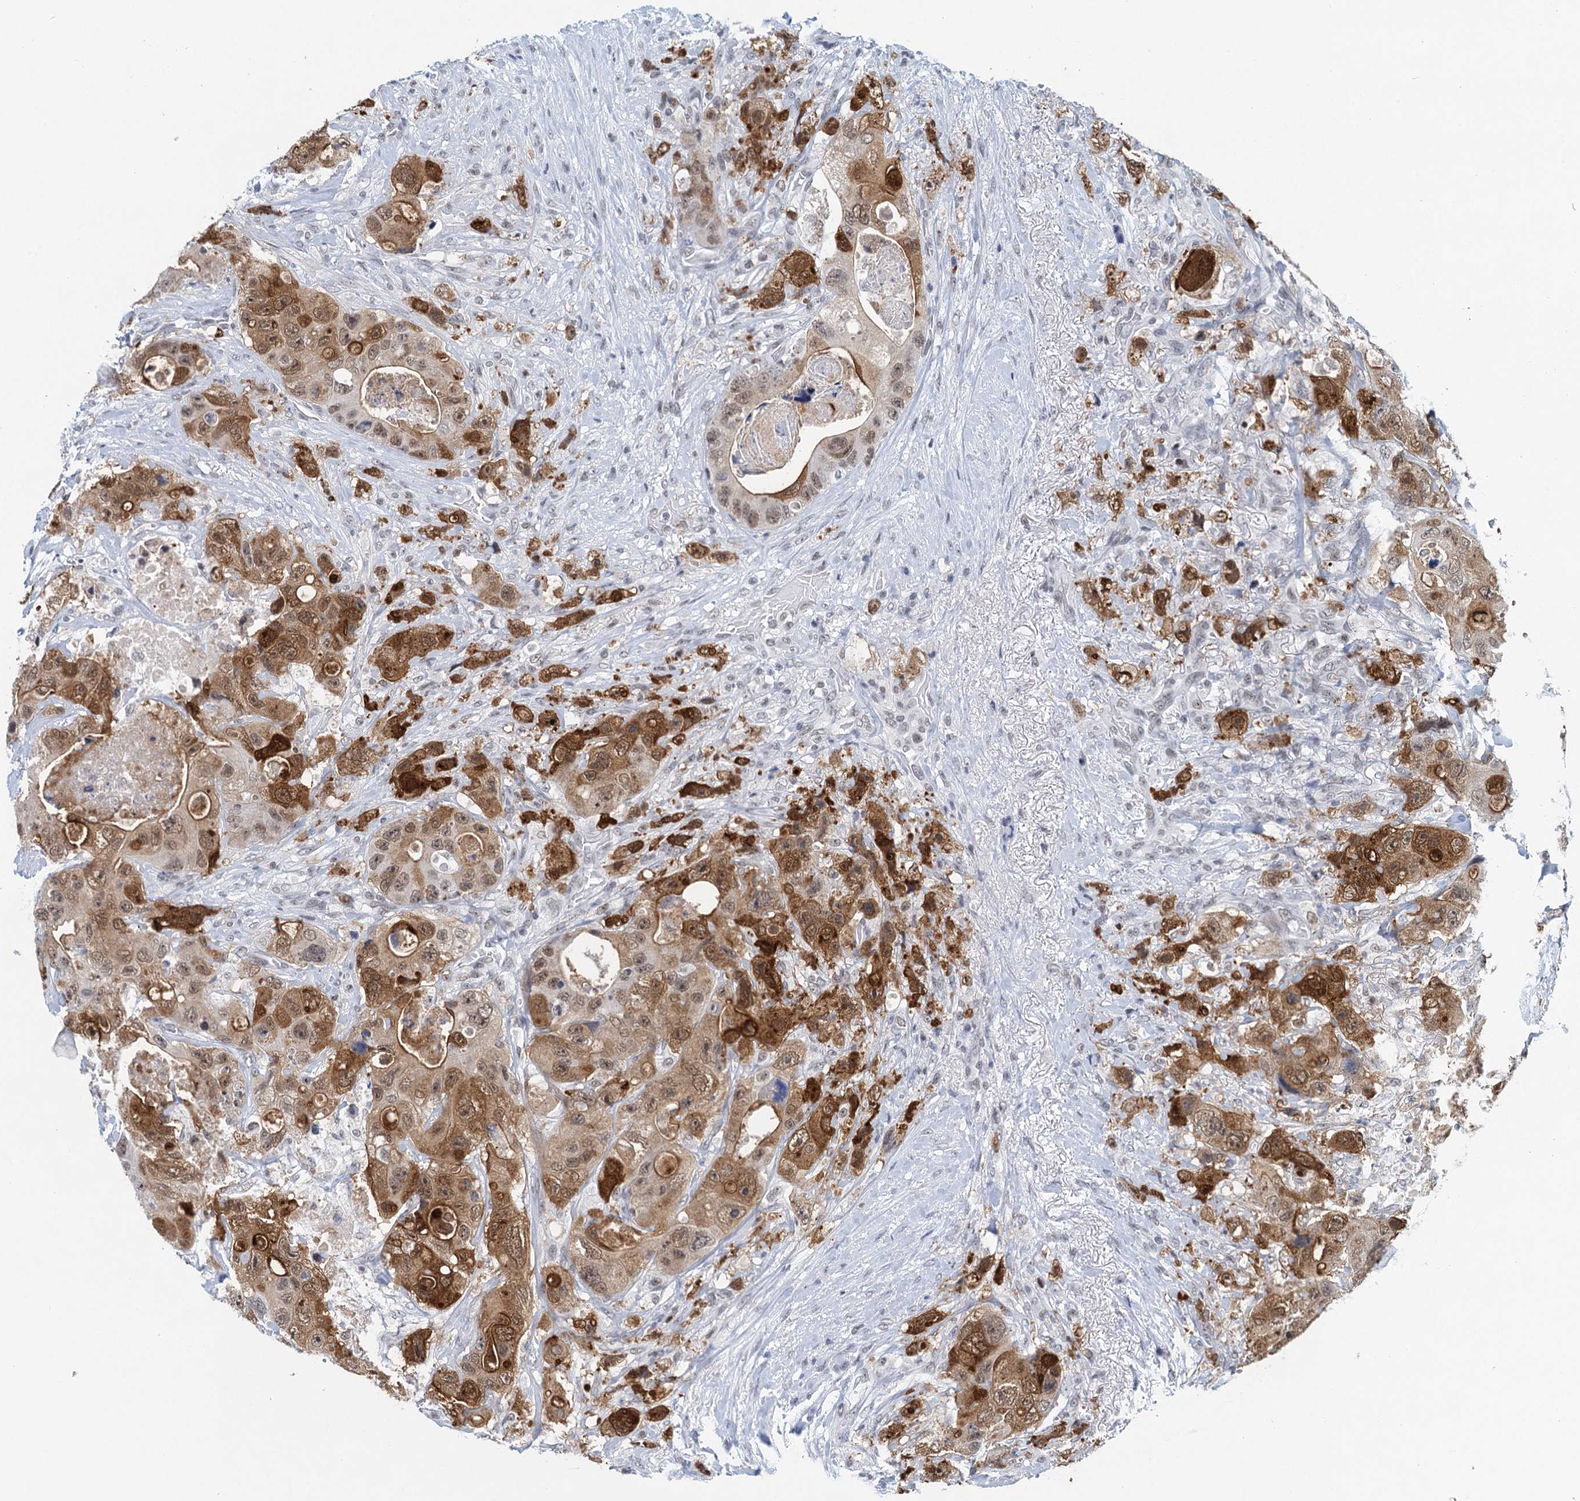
{"staining": {"intensity": "moderate", "quantity": ">75%", "location": "cytoplasmic/membranous,nuclear"}, "tissue": "colorectal cancer", "cell_type": "Tumor cells", "image_type": "cancer", "snomed": [{"axis": "morphology", "description": "Adenocarcinoma, NOS"}, {"axis": "topography", "description": "Colon"}], "caption": "Immunohistochemical staining of human adenocarcinoma (colorectal) shows medium levels of moderate cytoplasmic/membranous and nuclear expression in about >75% of tumor cells.", "gene": "EPS8L1", "patient": {"sex": "female", "age": 46}}